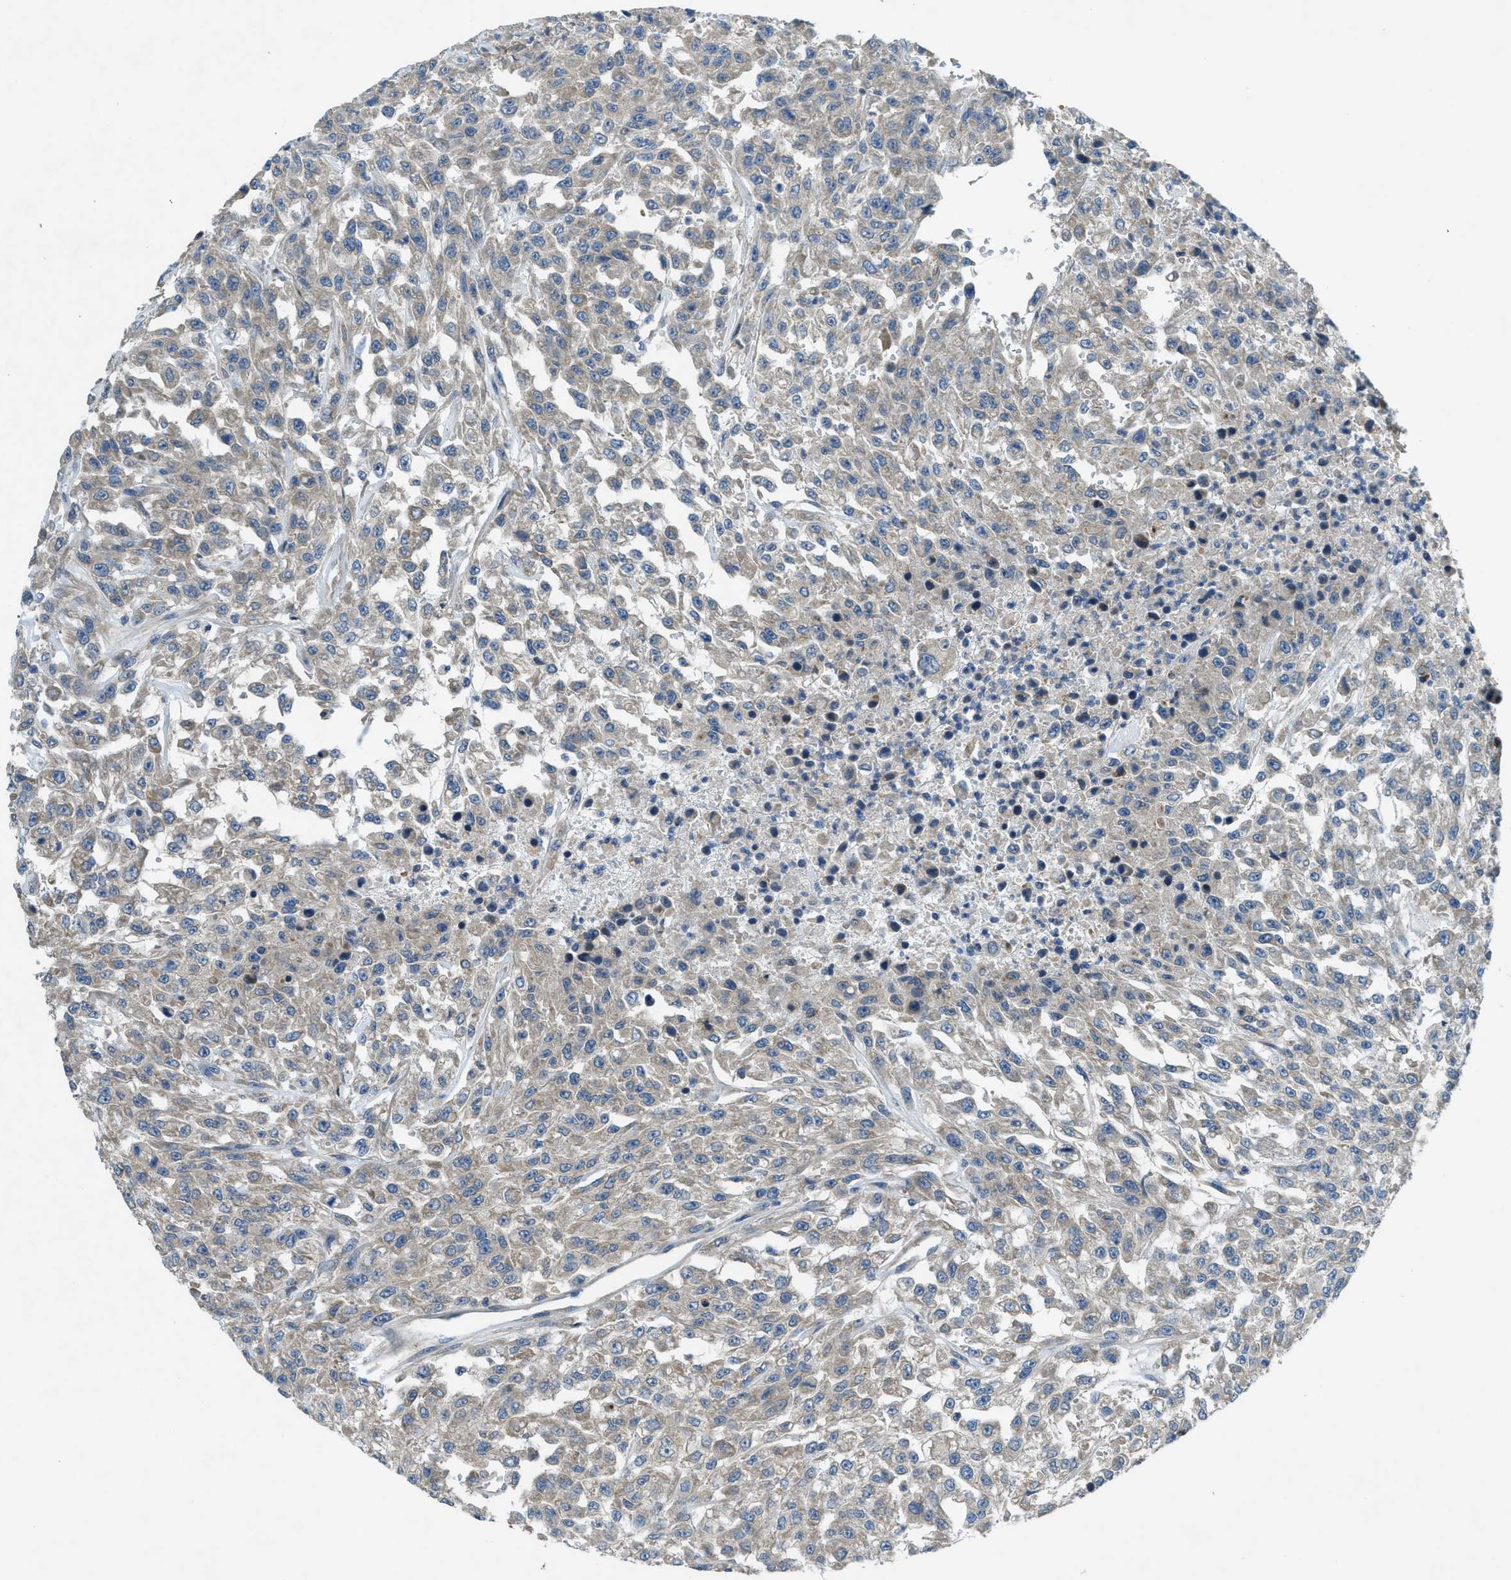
{"staining": {"intensity": "weak", "quantity": "<25%", "location": "cytoplasmic/membranous"}, "tissue": "urothelial cancer", "cell_type": "Tumor cells", "image_type": "cancer", "snomed": [{"axis": "morphology", "description": "Urothelial carcinoma, High grade"}, {"axis": "topography", "description": "Urinary bladder"}], "caption": "A photomicrograph of human urothelial cancer is negative for staining in tumor cells.", "gene": "SNX14", "patient": {"sex": "male", "age": 46}}